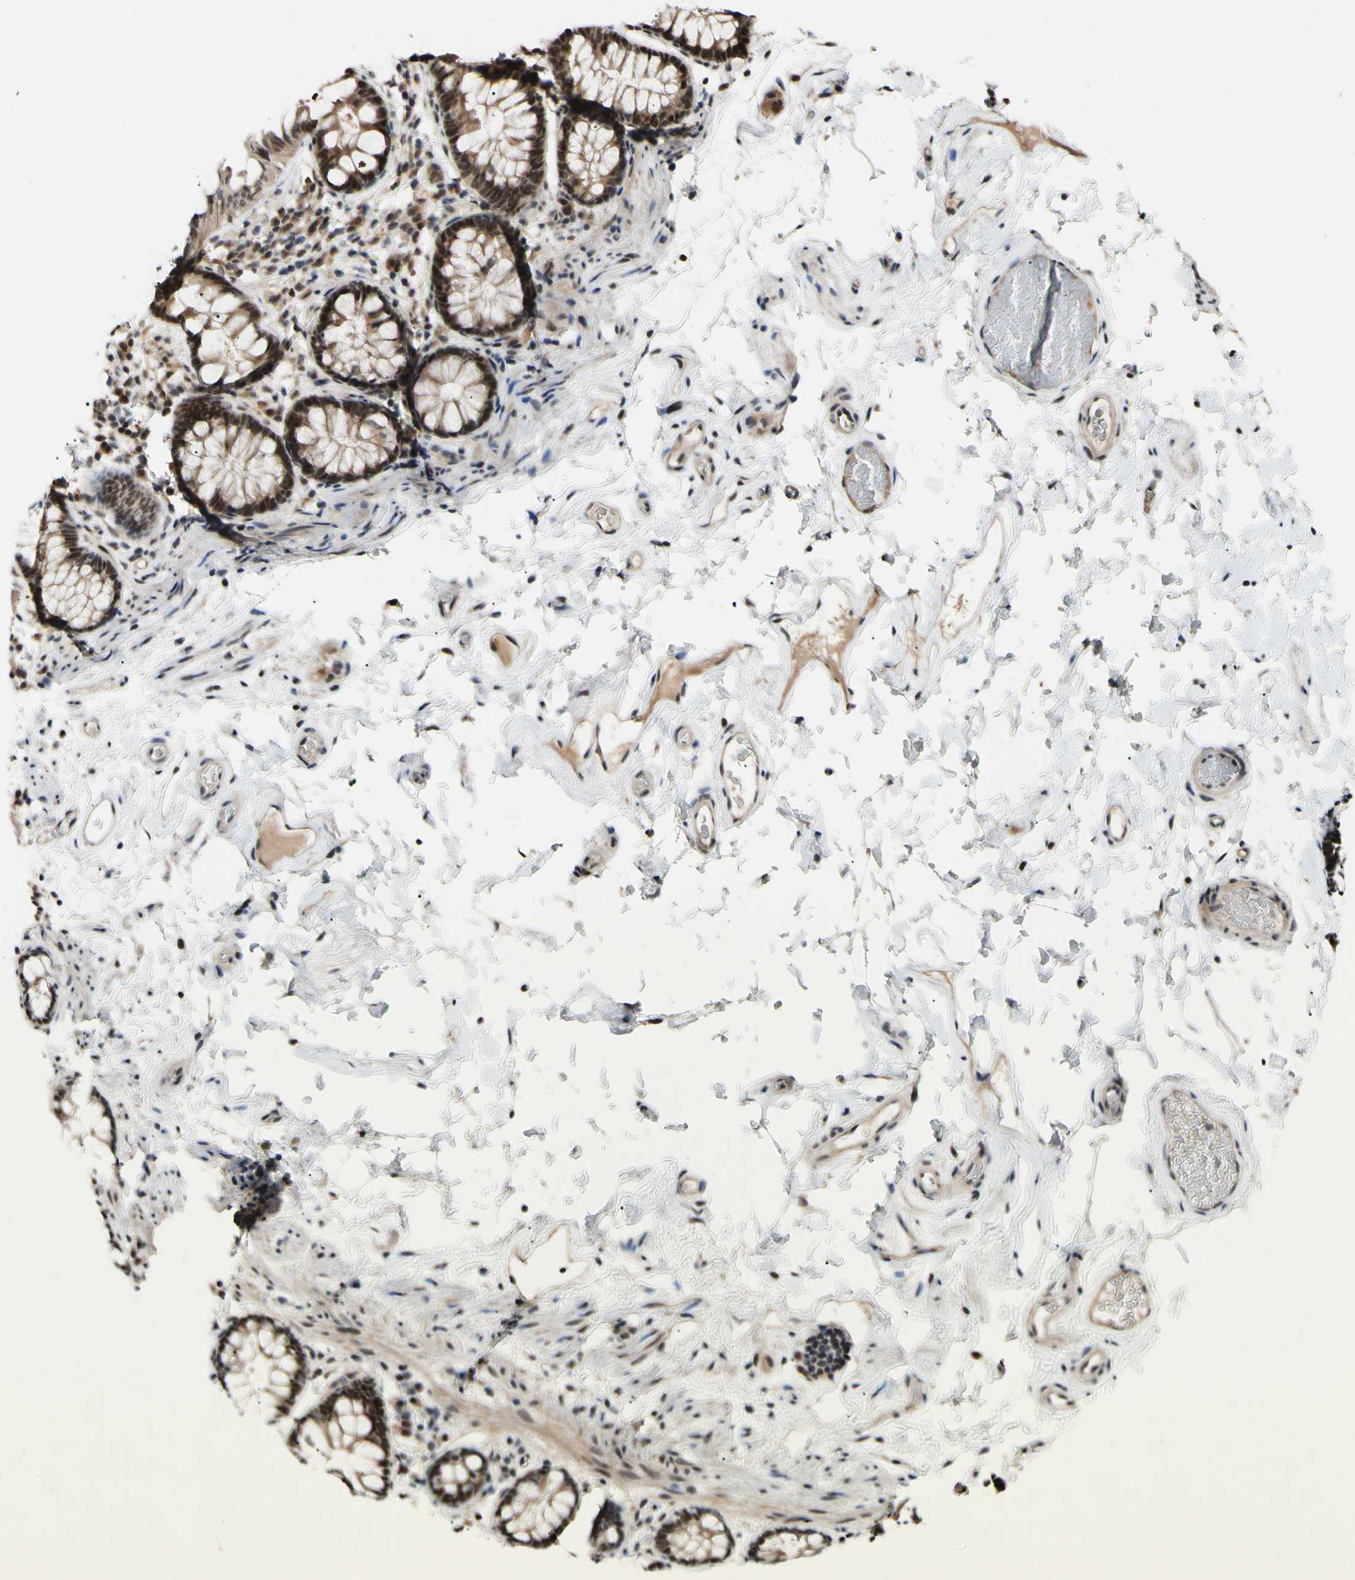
{"staining": {"intensity": "moderate", "quantity": ">75%", "location": "cytoplasmic/membranous,nuclear"}, "tissue": "colon", "cell_type": "Endothelial cells", "image_type": "normal", "snomed": [{"axis": "morphology", "description": "Normal tissue, NOS"}, {"axis": "topography", "description": "Colon"}], "caption": "DAB (3,3'-diaminobenzidine) immunohistochemical staining of unremarkable colon reveals moderate cytoplasmic/membranous,nuclear protein staining in about >75% of endothelial cells. The protein is stained brown, and the nuclei are stained in blue (DAB (3,3'-diaminobenzidine) IHC with brightfield microscopy, high magnification).", "gene": "POLR2F", "patient": {"sex": "female", "age": 80}}